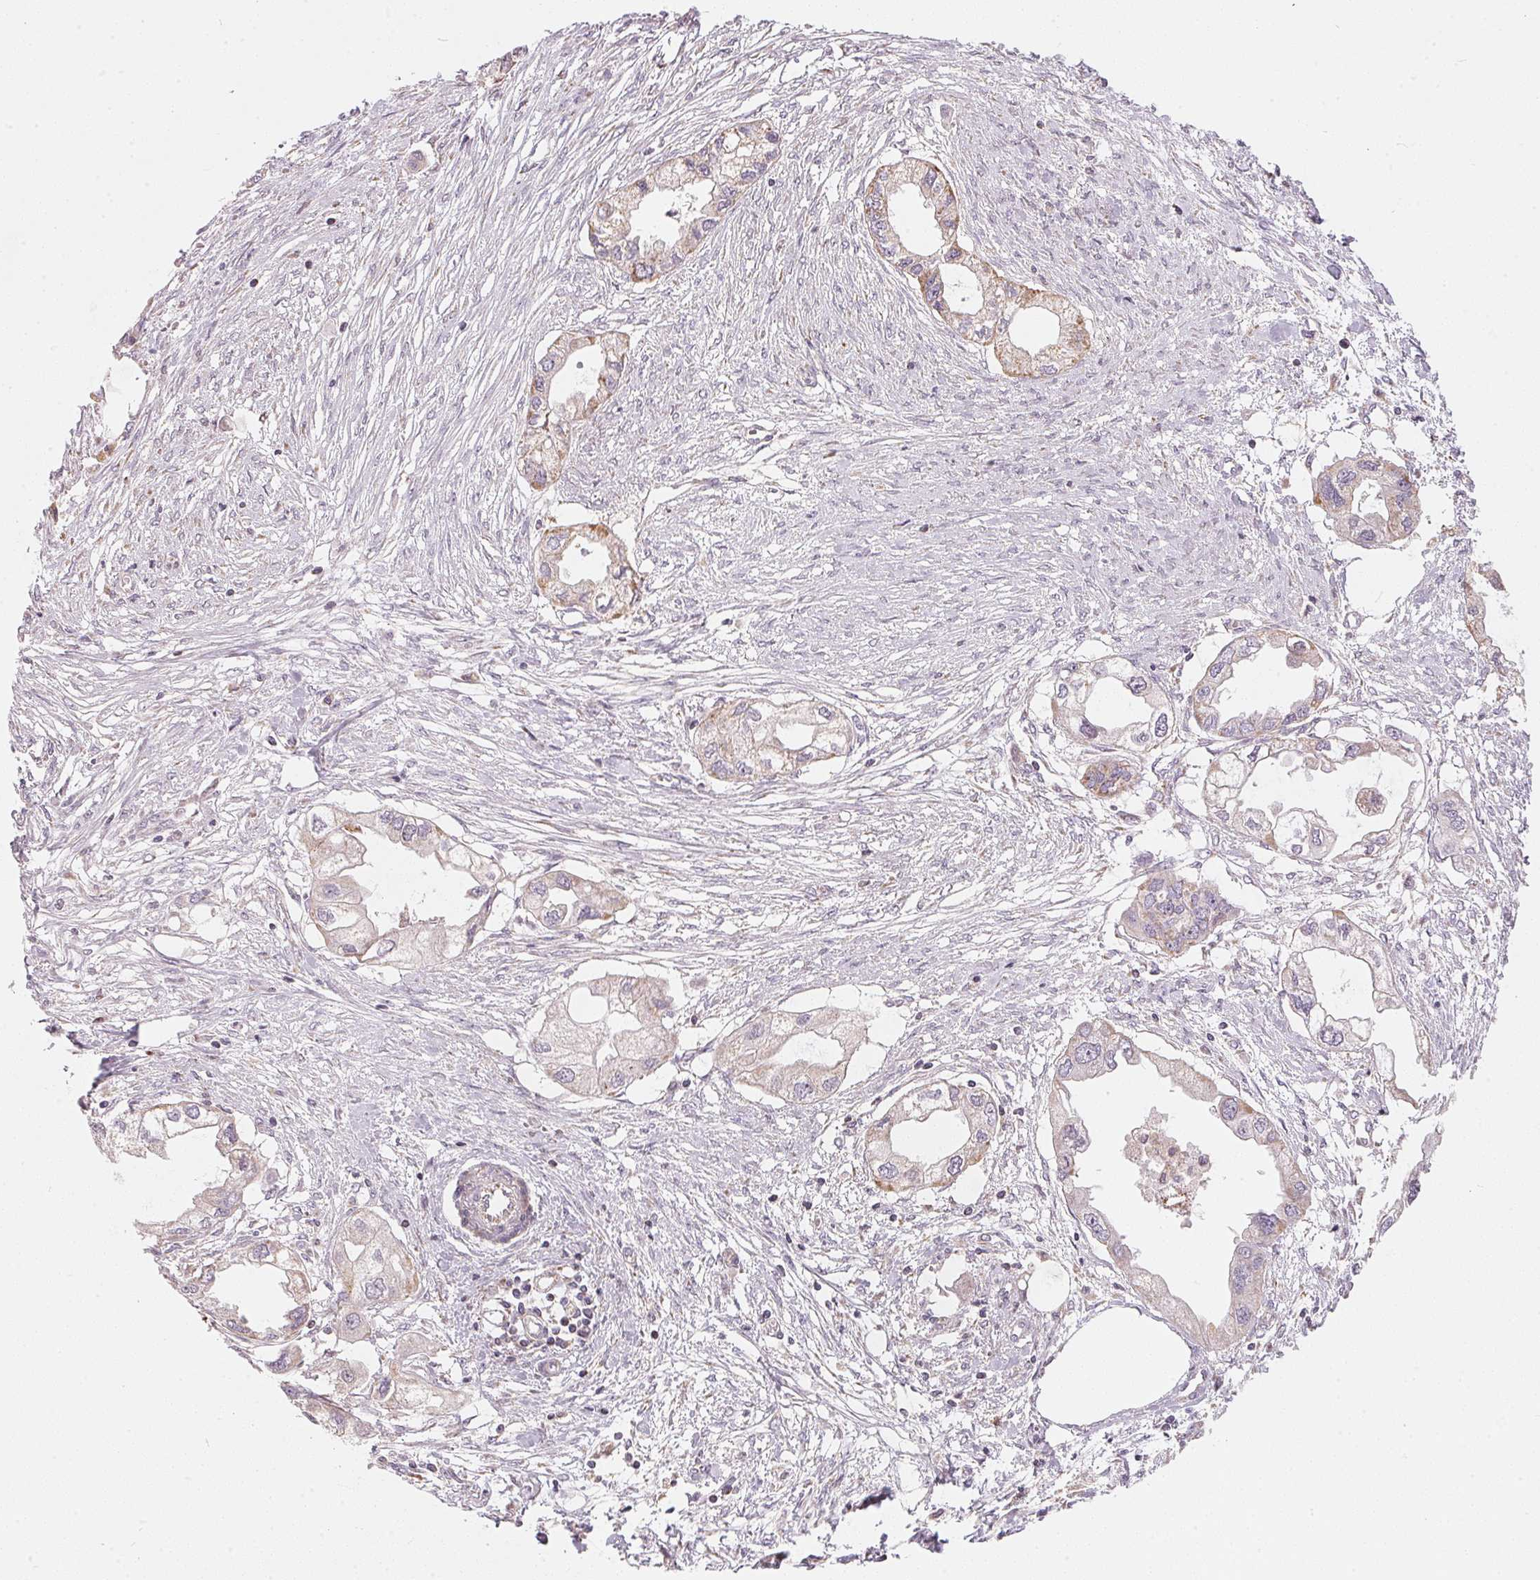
{"staining": {"intensity": "weak", "quantity": ">75%", "location": "cytoplasmic/membranous"}, "tissue": "endometrial cancer", "cell_type": "Tumor cells", "image_type": "cancer", "snomed": [{"axis": "morphology", "description": "Adenocarcinoma, NOS"}, {"axis": "morphology", "description": "Adenocarcinoma, metastatic, NOS"}, {"axis": "topography", "description": "Adipose tissue"}, {"axis": "topography", "description": "Endometrium"}], "caption": "Immunohistochemical staining of endometrial cancer demonstrates low levels of weak cytoplasmic/membranous protein expression in approximately >75% of tumor cells. (DAB IHC with brightfield microscopy, high magnification).", "gene": "COQ7", "patient": {"sex": "female", "age": 67}}